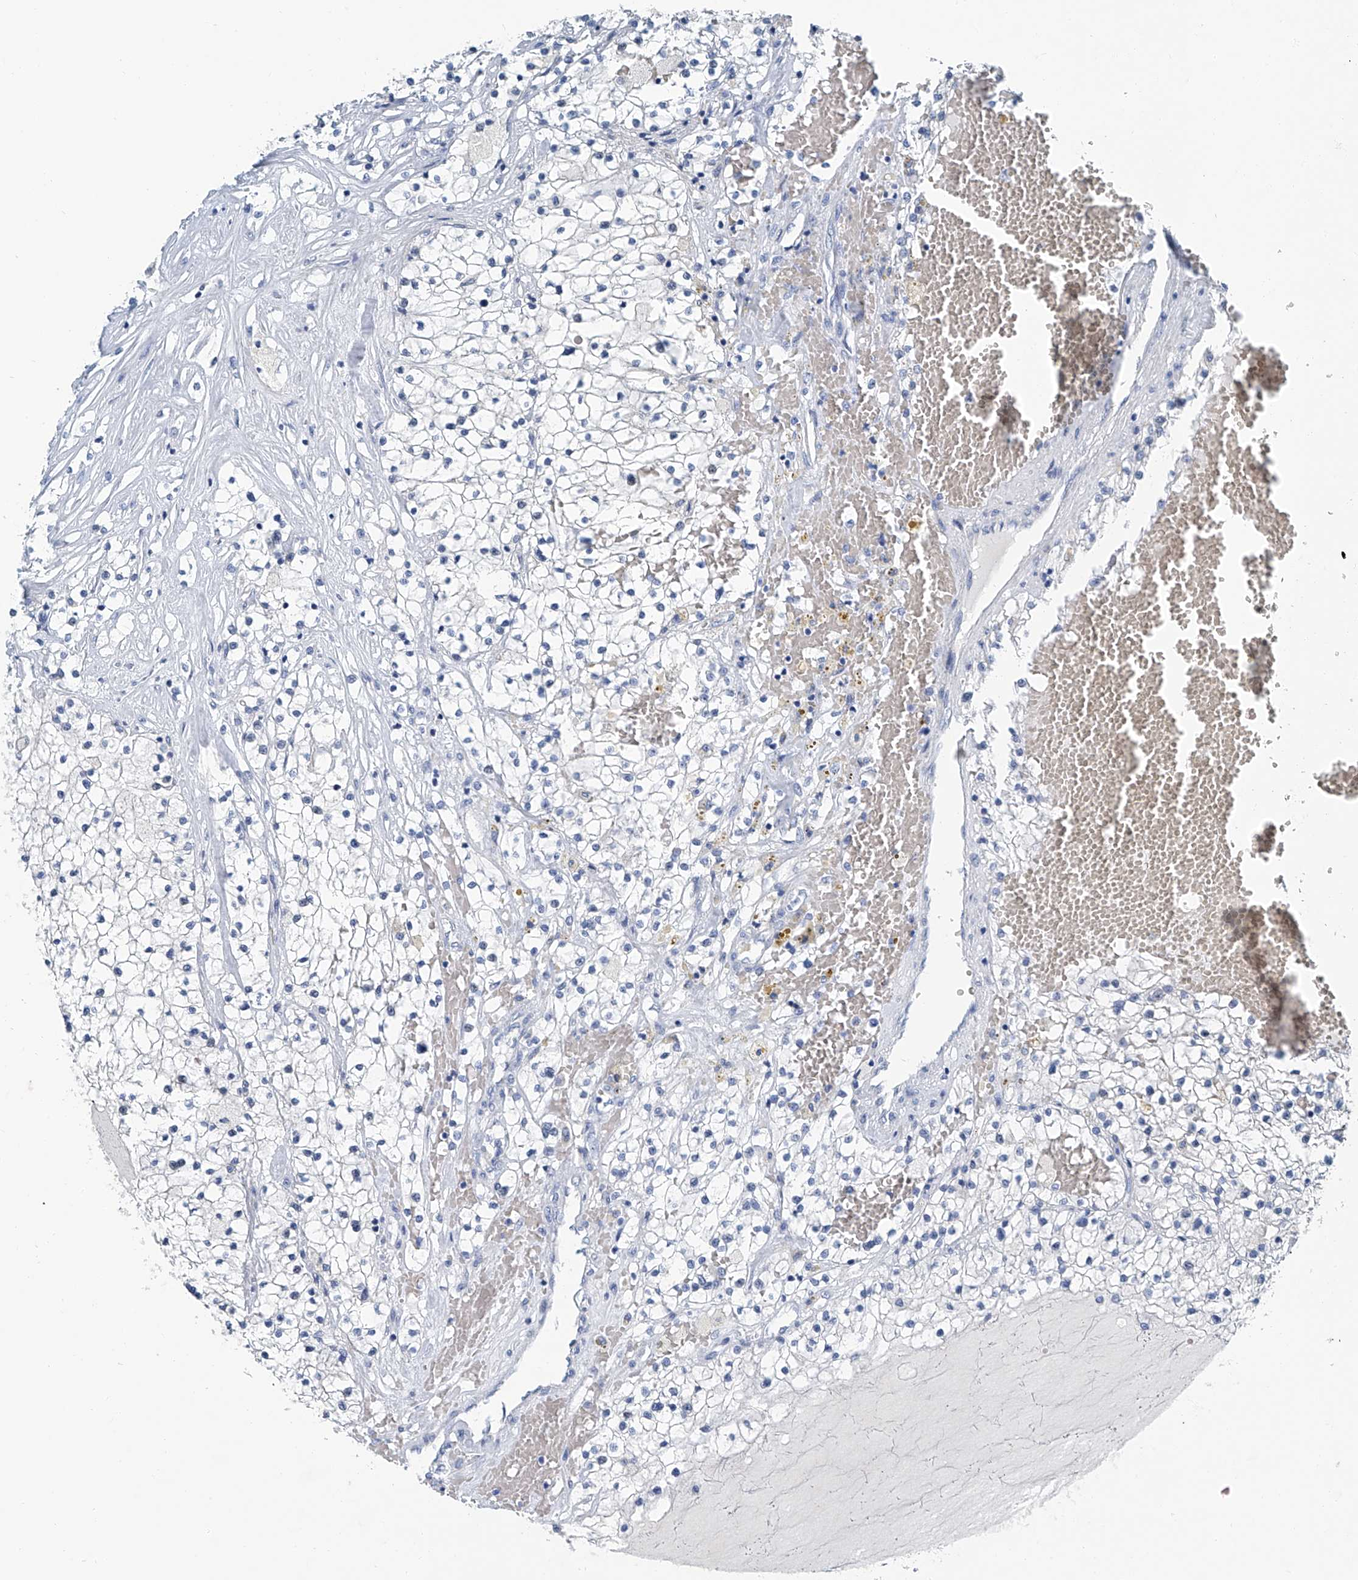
{"staining": {"intensity": "negative", "quantity": "none", "location": "none"}, "tissue": "renal cancer", "cell_type": "Tumor cells", "image_type": "cancer", "snomed": [{"axis": "morphology", "description": "Normal tissue, NOS"}, {"axis": "morphology", "description": "Adenocarcinoma, NOS"}, {"axis": "topography", "description": "Kidney"}], "caption": "High power microscopy micrograph of an immunohistochemistry (IHC) histopathology image of adenocarcinoma (renal), revealing no significant positivity in tumor cells. The staining is performed using DAB brown chromogen with nuclei counter-stained in using hematoxylin.", "gene": "CYP2A7", "patient": {"sex": "male", "age": 68}}